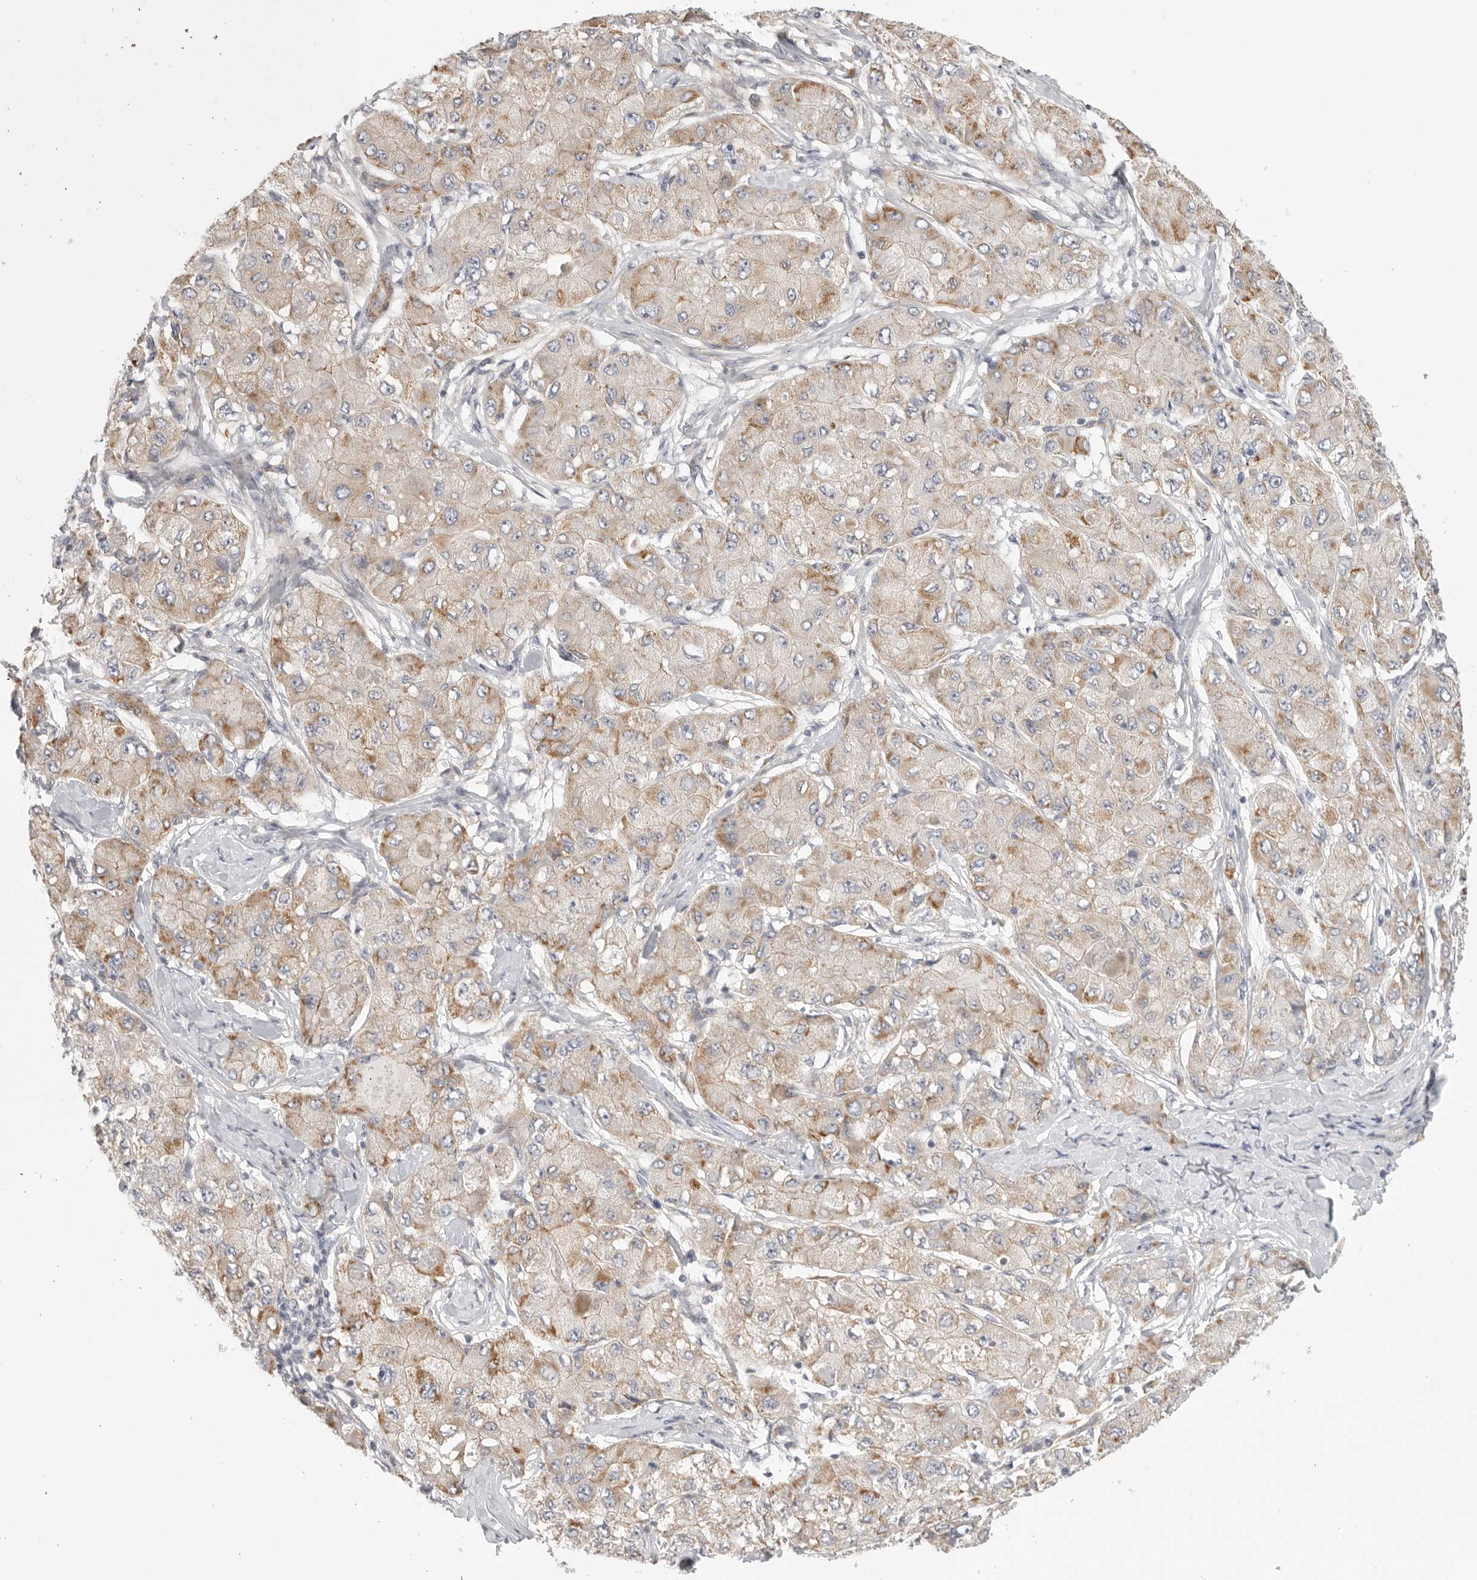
{"staining": {"intensity": "weak", "quantity": ">75%", "location": "cytoplasmic/membranous"}, "tissue": "liver cancer", "cell_type": "Tumor cells", "image_type": "cancer", "snomed": [{"axis": "morphology", "description": "Carcinoma, Hepatocellular, NOS"}, {"axis": "topography", "description": "Liver"}], "caption": "This photomicrograph exhibits hepatocellular carcinoma (liver) stained with immunohistochemistry (IHC) to label a protein in brown. The cytoplasmic/membranous of tumor cells show weak positivity for the protein. Nuclei are counter-stained blue.", "gene": "STAB2", "patient": {"sex": "male", "age": 80}}